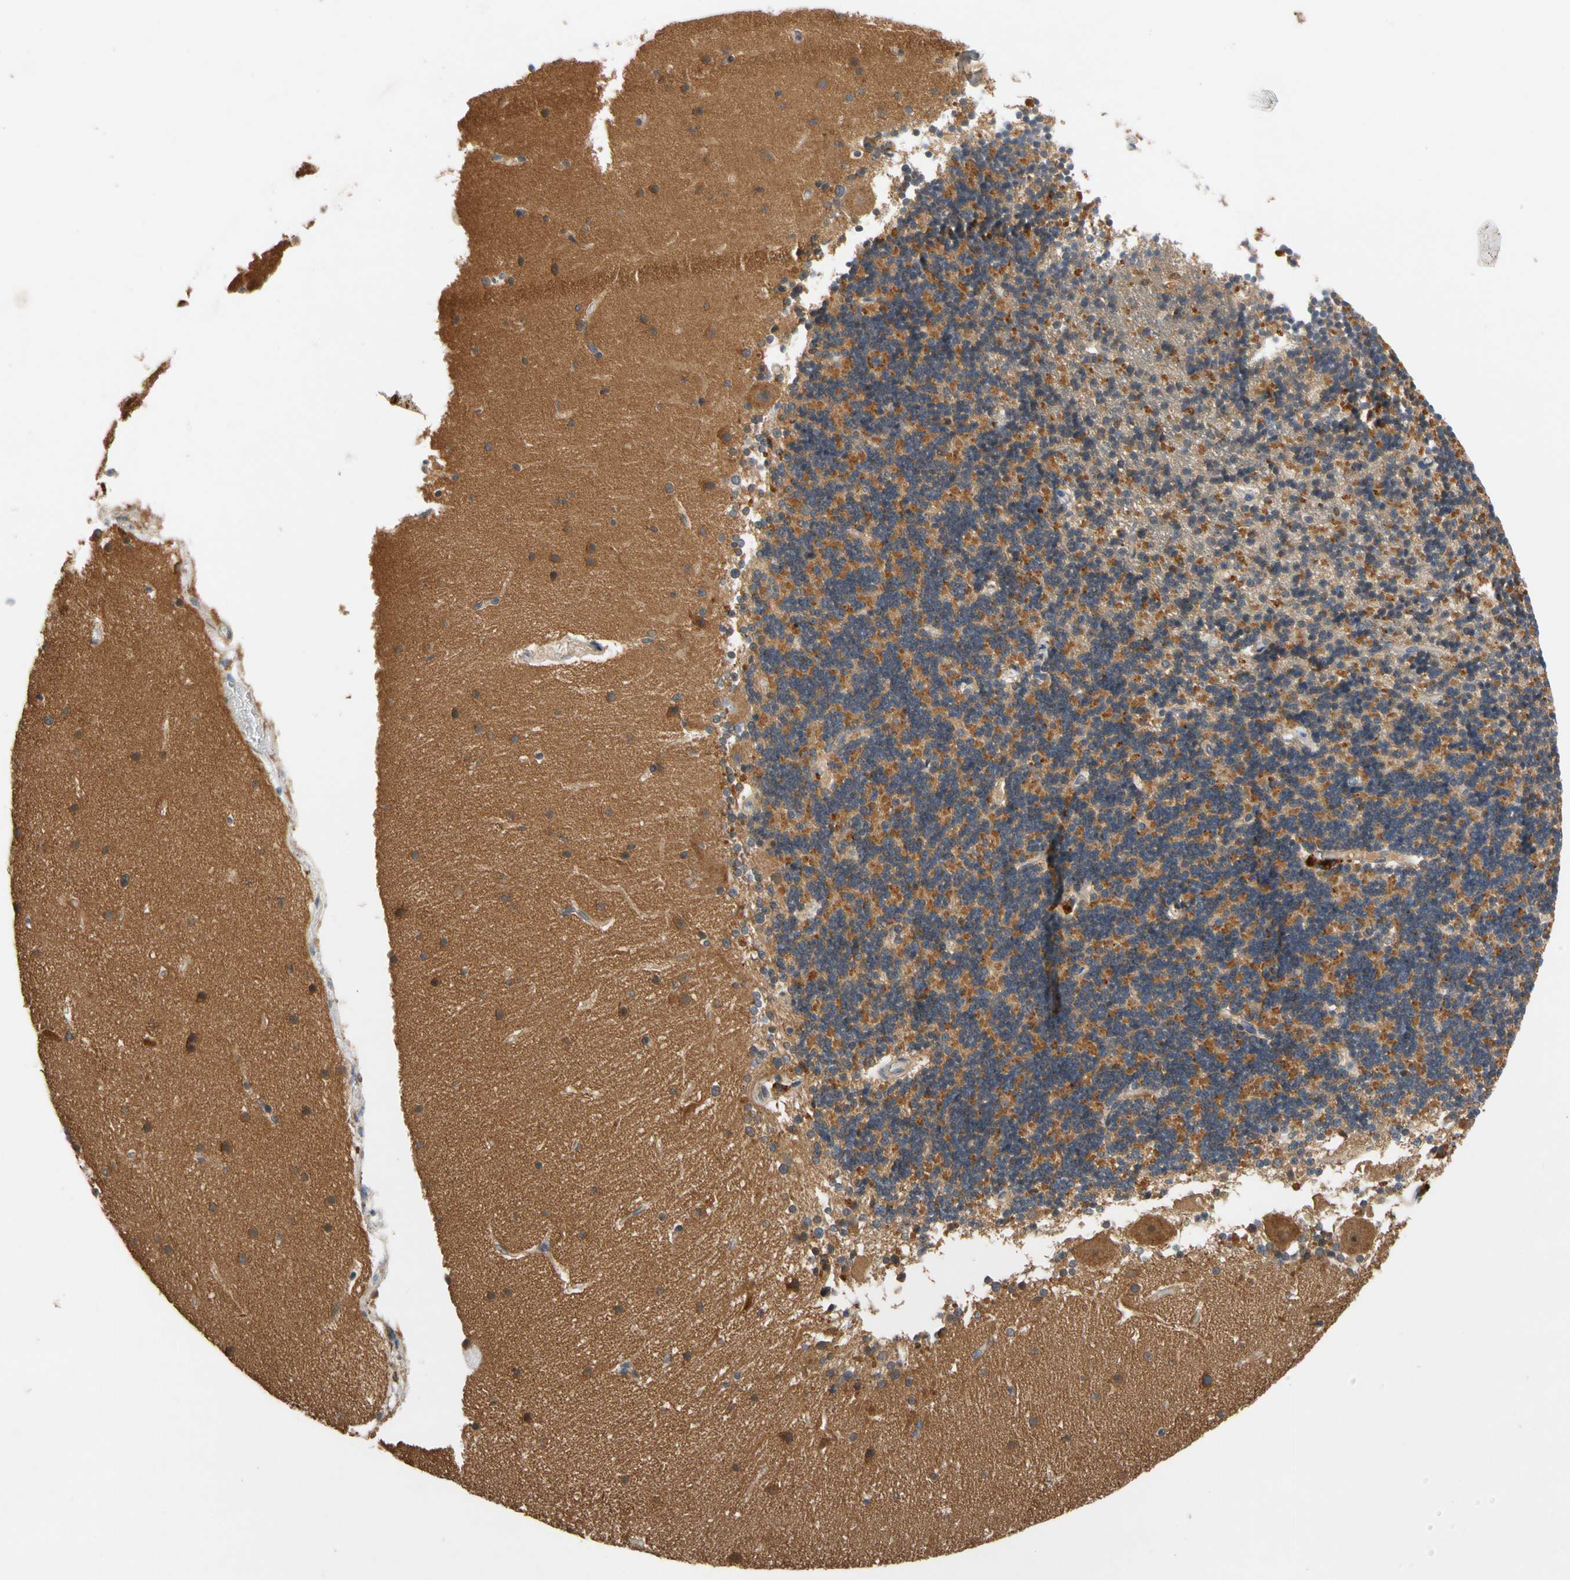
{"staining": {"intensity": "strong", "quantity": "25%-75%", "location": "cytoplasmic/membranous"}, "tissue": "cerebellum", "cell_type": "Cells in granular layer", "image_type": "normal", "snomed": [{"axis": "morphology", "description": "Normal tissue, NOS"}, {"axis": "topography", "description": "Cerebellum"}], "caption": "Human cerebellum stained with a brown dye shows strong cytoplasmic/membranous positive positivity in about 25%-75% of cells in granular layer.", "gene": "USP12", "patient": {"sex": "female", "age": 54}}